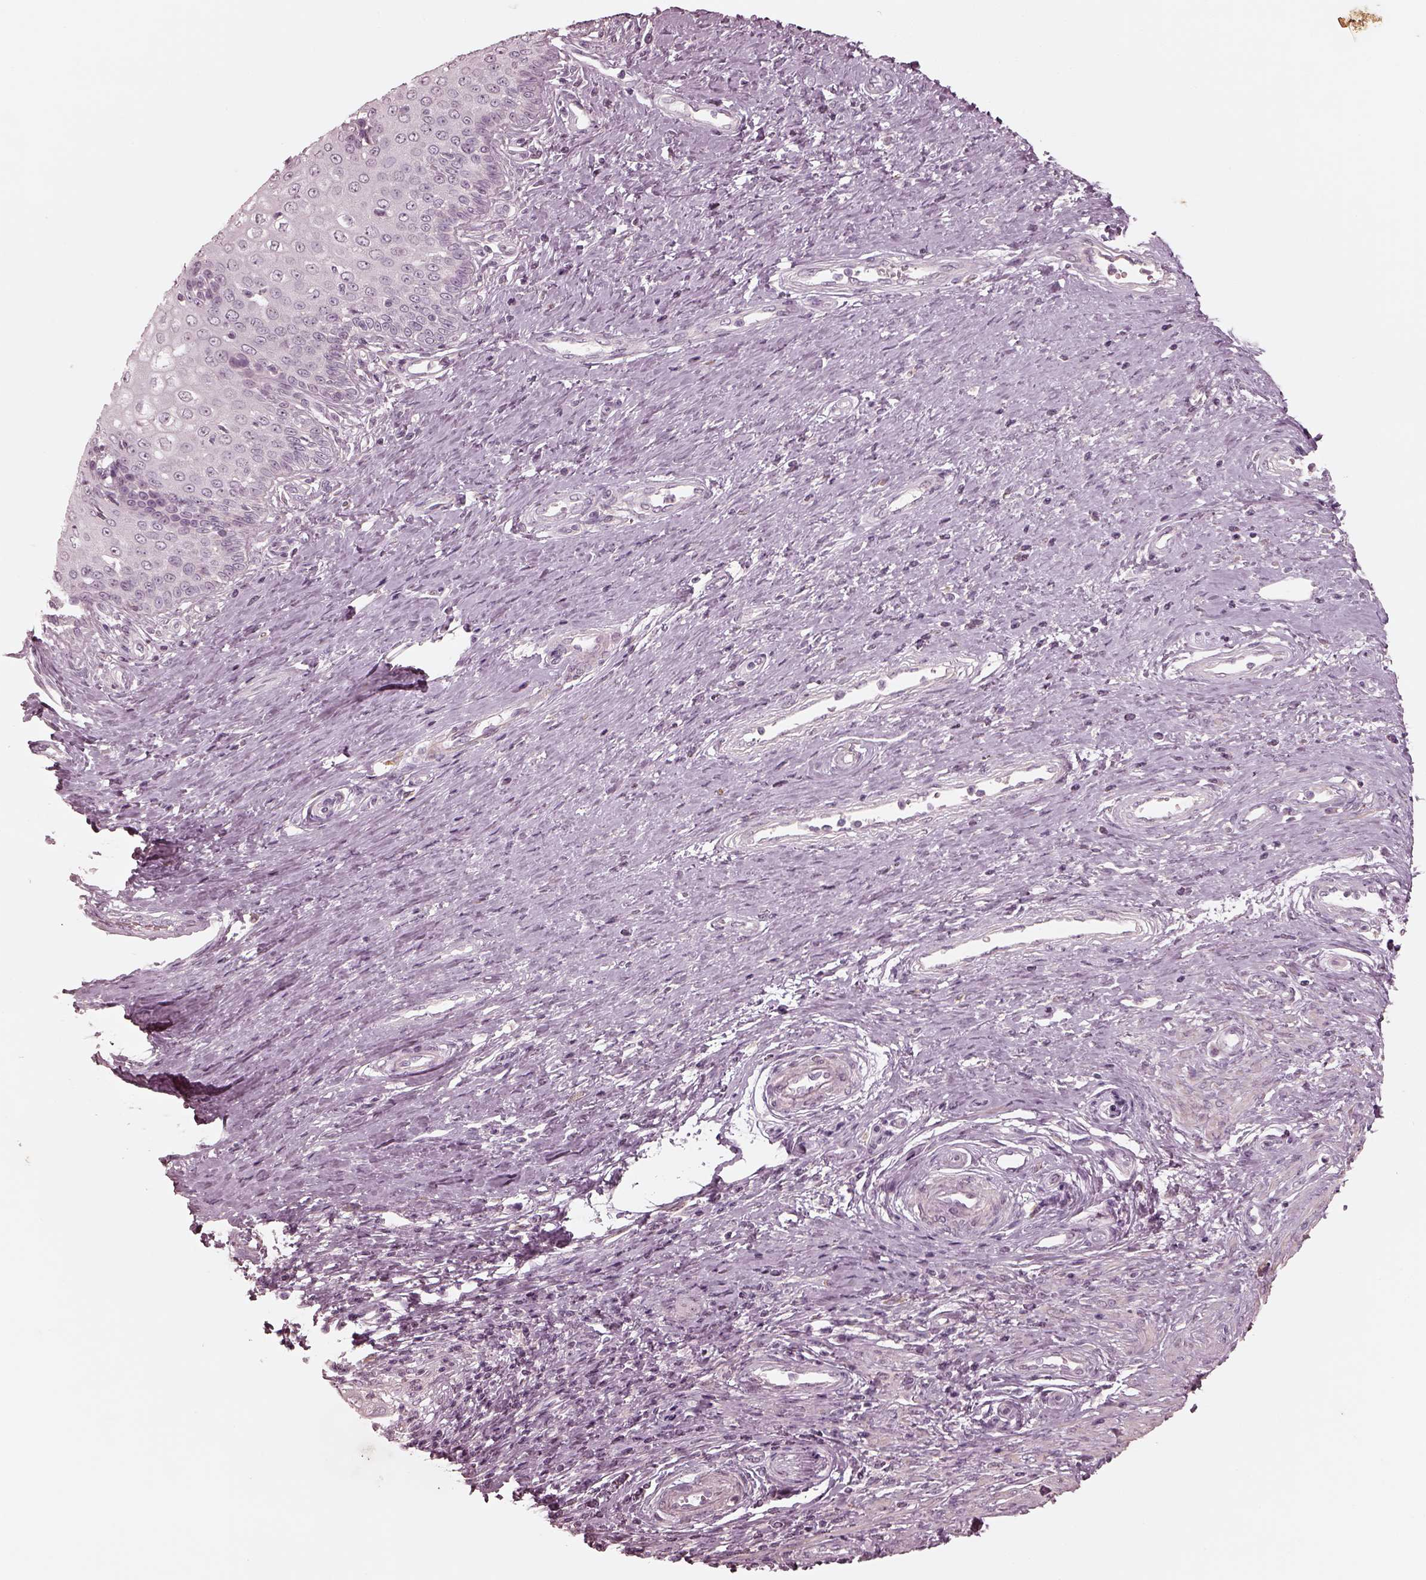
{"staining": {"intensity": "negative", "quantity": "none", "location": "none"}, "tissue": "cervical cancer", "cell_type": "Tumor cells", "image_type": "cancer", "snomed": [{"axis": "morphology", "description": "Squamous cell carcinoma, NOS"}, {"axis": "topography", "description": "Cervix"}], "caption": "Immunohistochemistry (IHC) of human squamous cell carcinoma (cervical) reveals no positivity in tumor cells.", "gene": "ADRB3", "patient": {"sex": "female", "age": 26}}